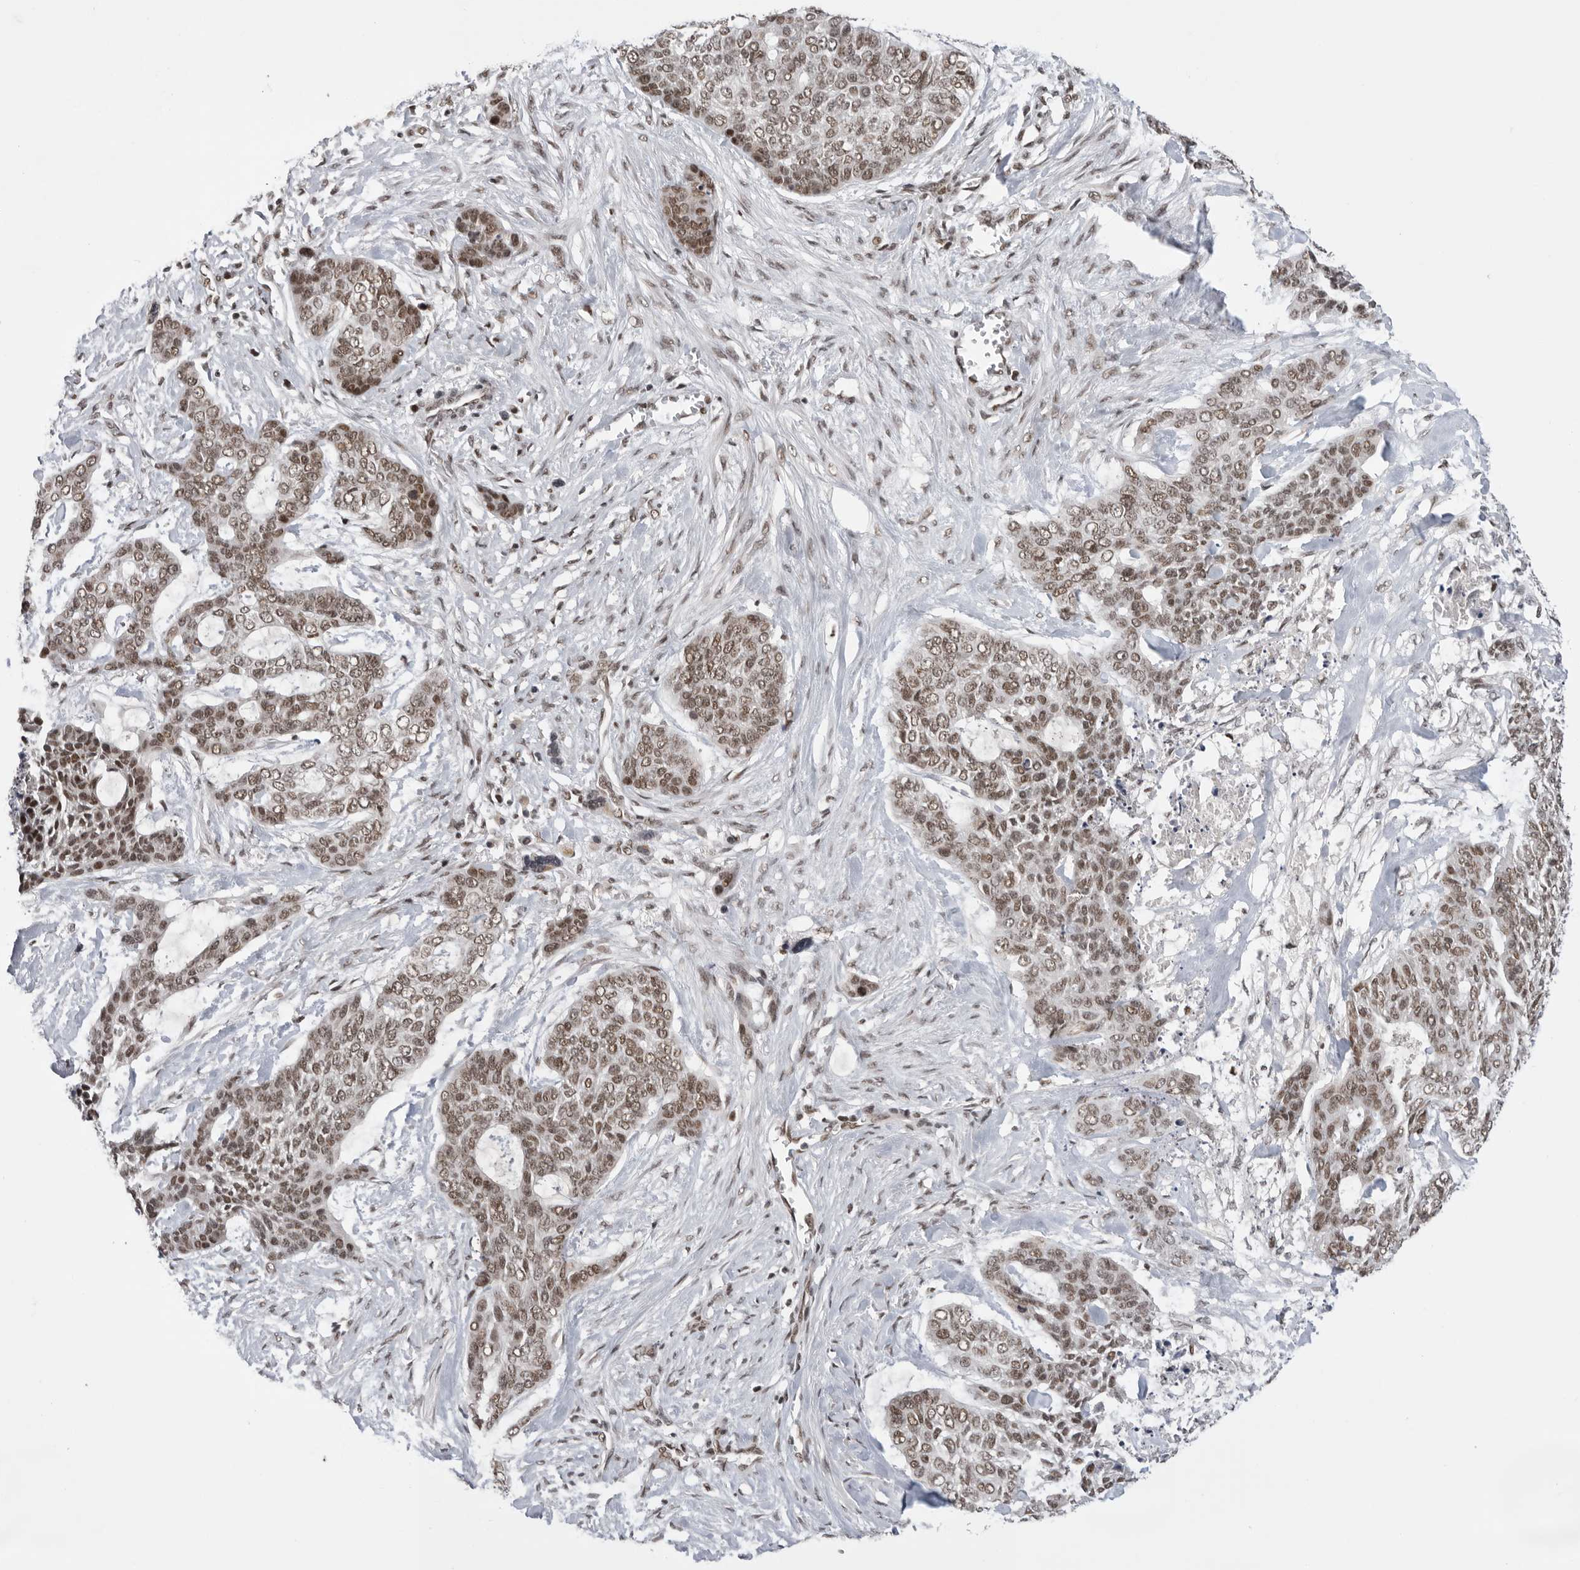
{"staining": {"intensity": "moderate", "quantity": ">75%", "location": "nuclear"}, "tissue": "skin cancer", "cell_type": "Tumor cells", "image_type": "cancer", "snomed": [{"axis": "morphology", "description": "Basal cell carcinoma"}, {"axis": "topography", "description": "Skin"}], "caption": "An immunohistochemistry (IHC) histopathology image of tumor tissue is shown. Protein staining in brown labels moderate nuclear positivity in skin basal cell carcinoma within tumor cells.", "gene": "POU5F1", "patient": {"sex": "female", "age": 64}}